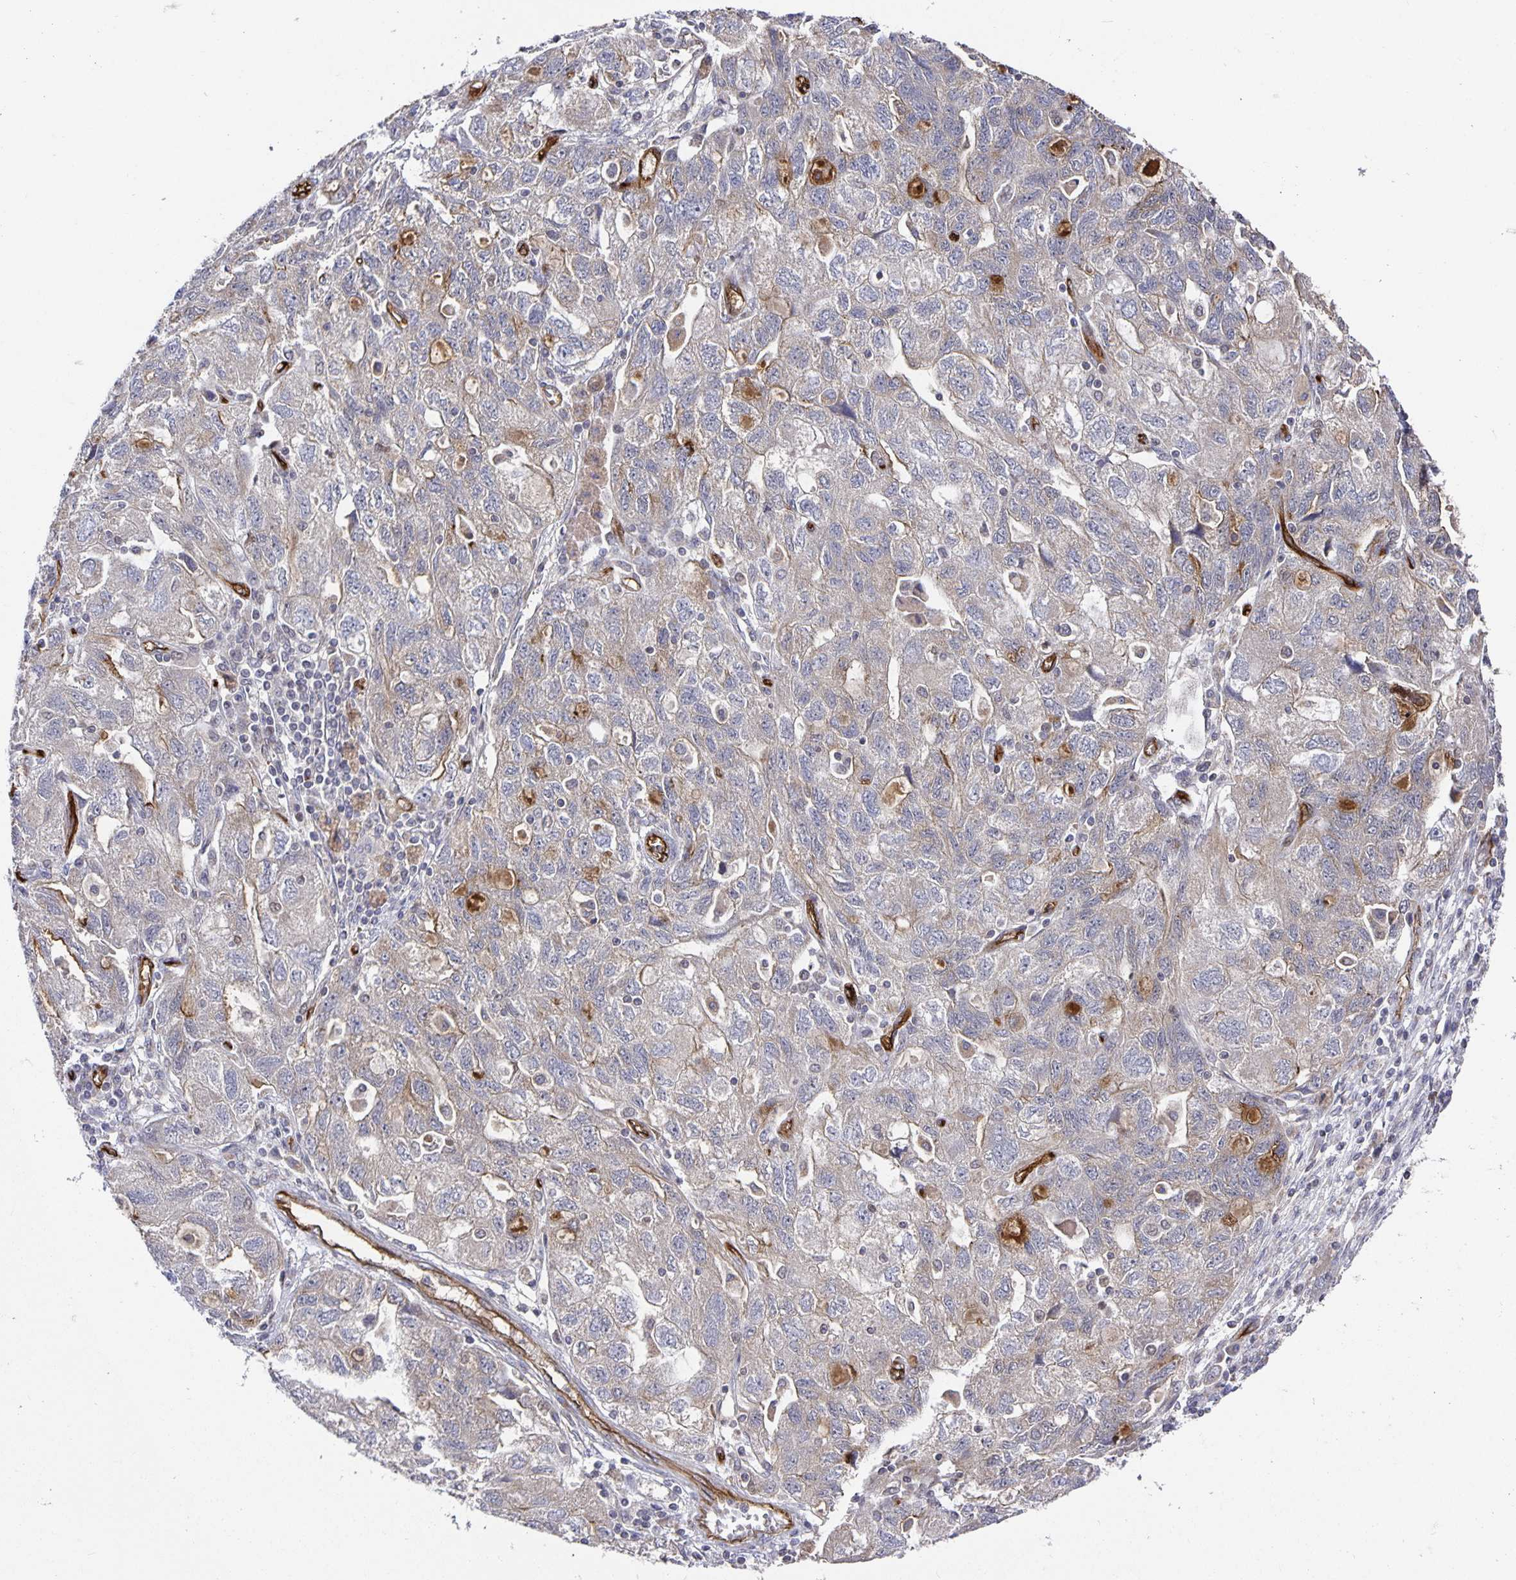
{"staining": {"intensity": "moderate", "quantity": "<25%", "location": "cytoplasmic/membranous"}, "tissue": "ovarian cancer", "cell_type": "Tumor cells", "image_type": "cancer", "snomed": [{"axis": "morphology", "description": "Carcinoma, NOS"}, {"axis": "morphology", "description": "Cystadenocarcinoma, serous, NOS"}, {"axis": "topography", "description": "Ovary"}], "caption": "Ovarian cancer was stained to show a protein in brown. There is low levels of moderate cytoplasmic/membranous staining in about <25% of tumor cells.", "gene": "PODXL", "patient": {"sex": "female", "age": 69}}